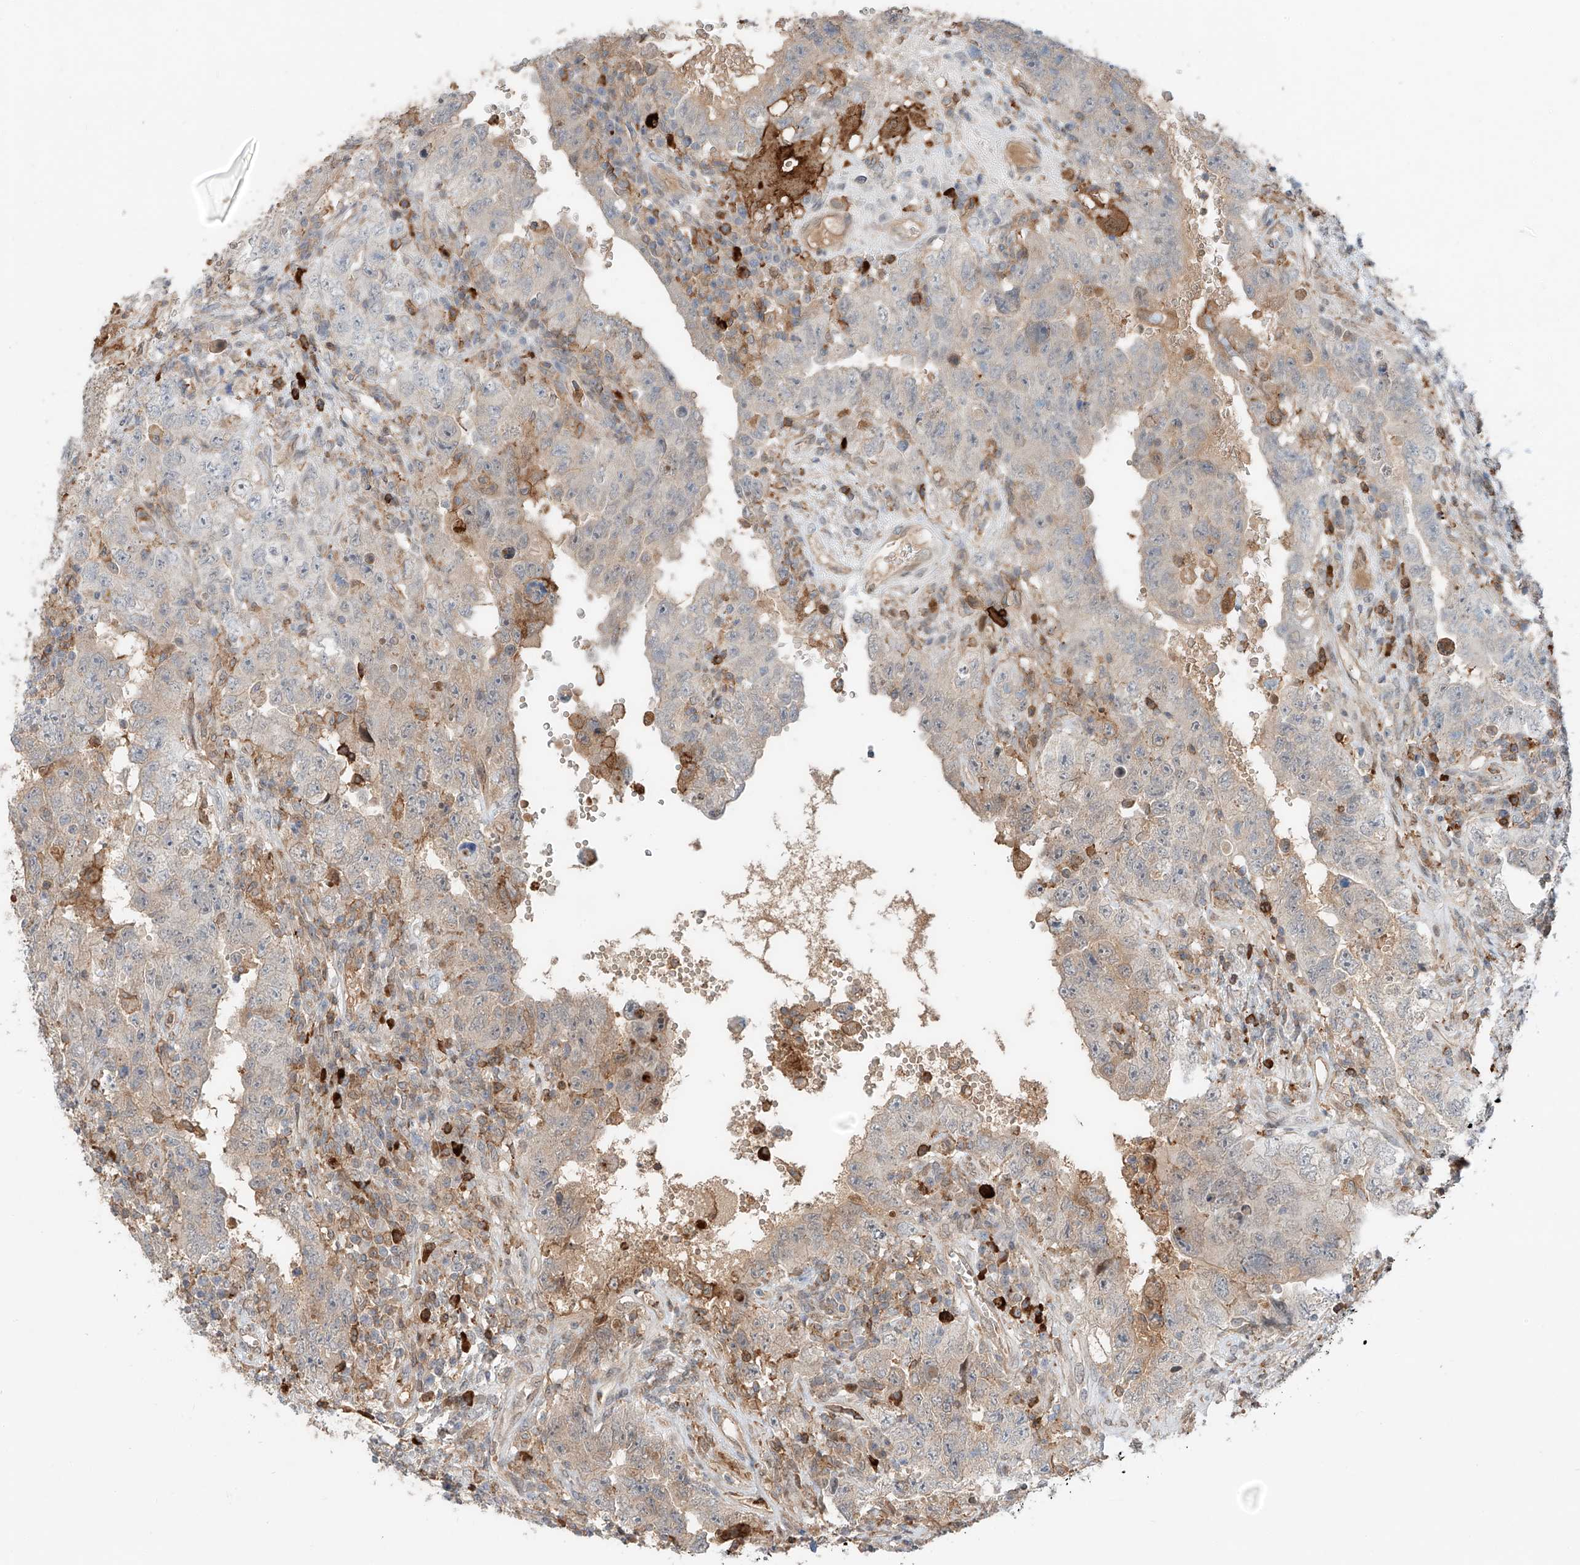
{"staining": {"intensity": "weak", "quantity": "<25%", "location": "cytoplasmic/membranous"}, "tissue": "testis cancer", "cell_type": "Tumor cells", "image_type": "cancer", "snomed": [{"axis": "morphology", "description": "Carcinoma, Embryonal, NOS"}, {"axis": "topography", "description": "Testis"}], "caption": "Human testis cancer (embryonal carcinoma) stained for a protein using immunohistochemistry (IHC) displays no expression in tumor cells.", "gene": "CEP162", "patient": {"sex": "male", "age": 26}}